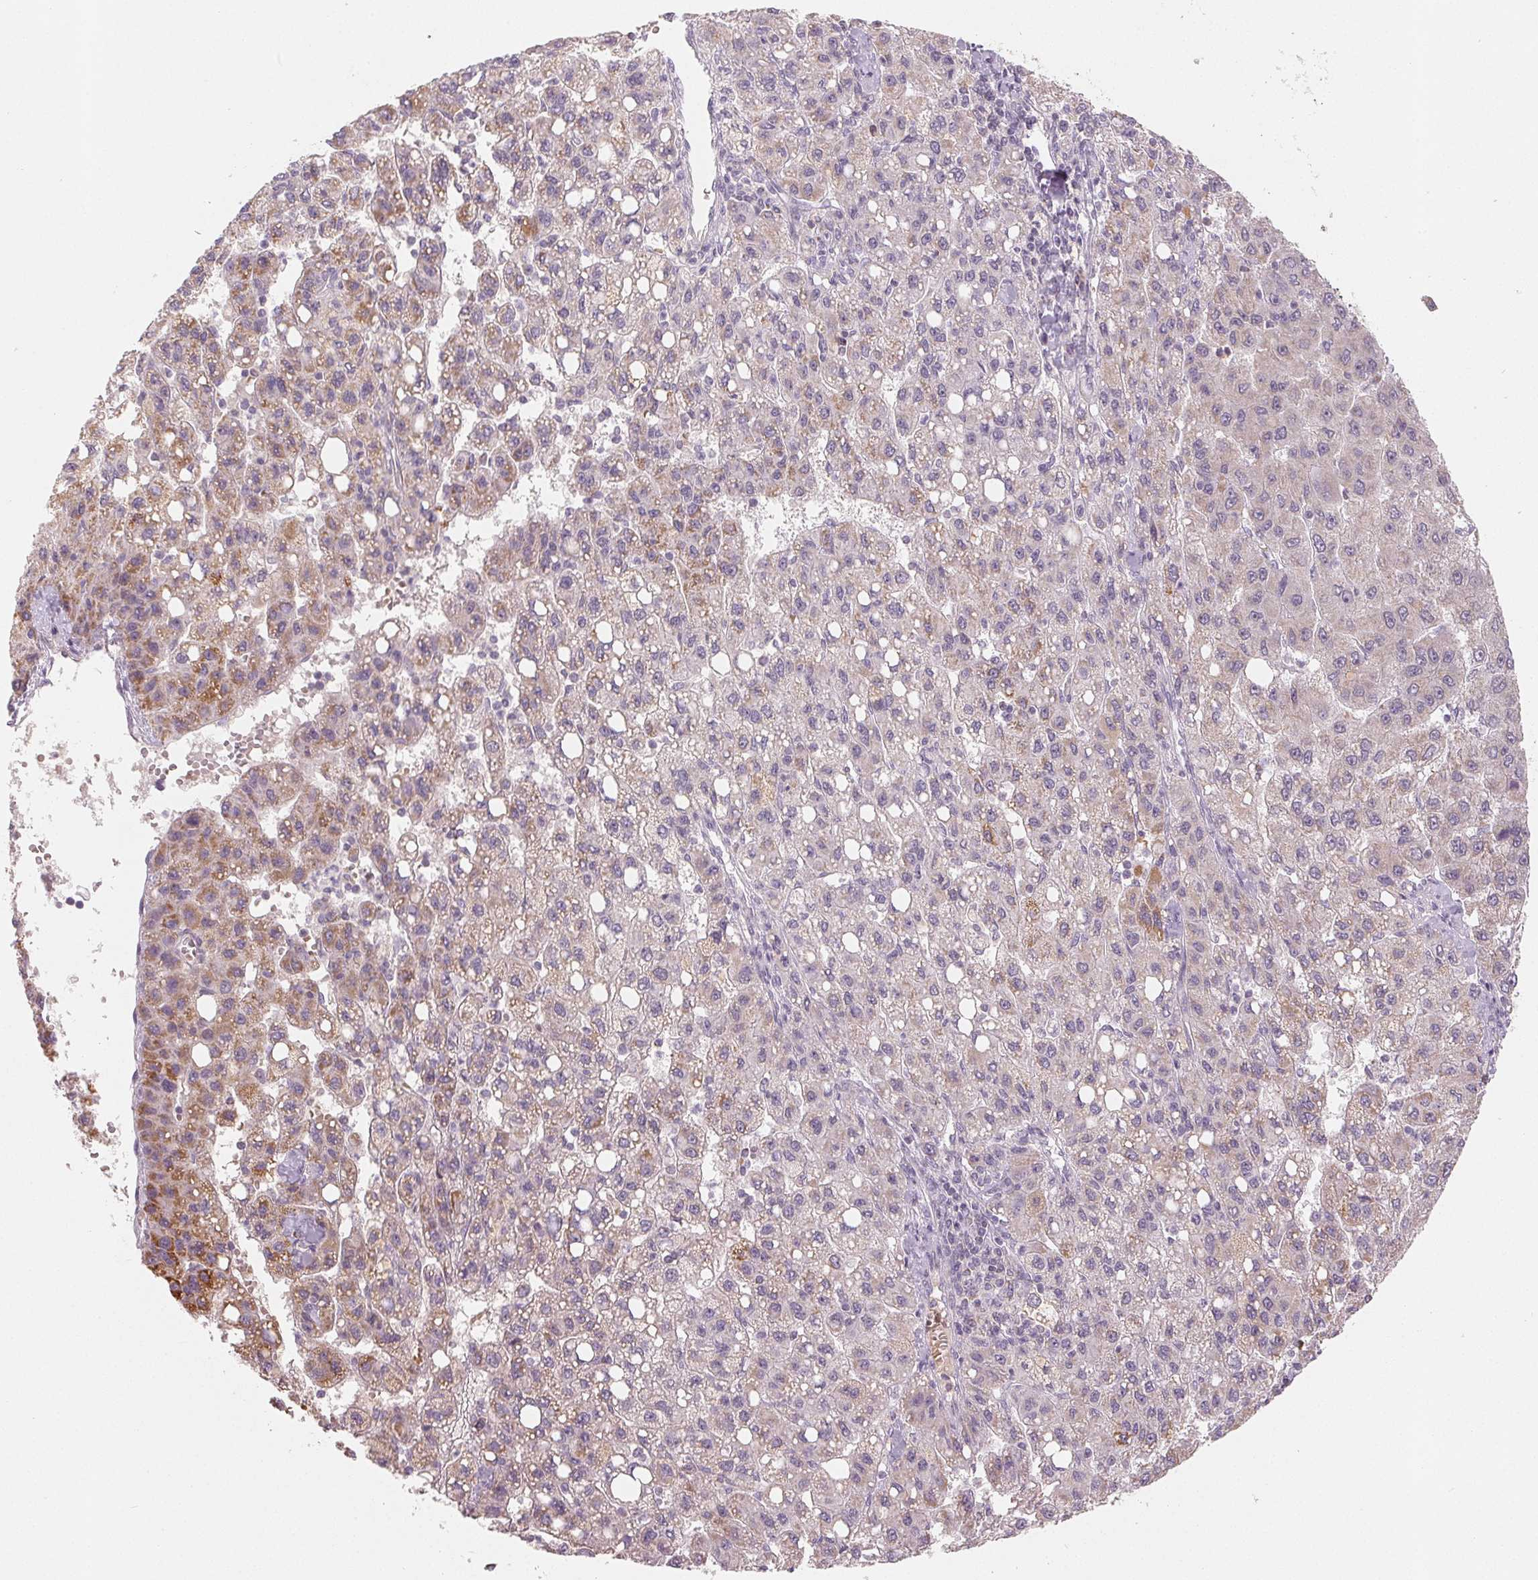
{"staining": {"intensity": "moderate", "quantity": "<25%", "location": "cytoplasmic/membranous"}, "tissue": "liver cancer", "cell_type": "Tumor cells", "image_type": "cancer", "snomed": [{"axis": "morphology", "description": "Carcinoma, Hepatocellular, NOS"}, {"axis": "topography", "description": "Liver"}], "caption": "Protein staining by IHC demonstrates moderate cytoplasmic/membranous positivity in approximately <25% of tumor cells in hepatocellular carcinoma (liver).", "gene": "HINT2", "patient": {"sex": "female", "age": 82}}